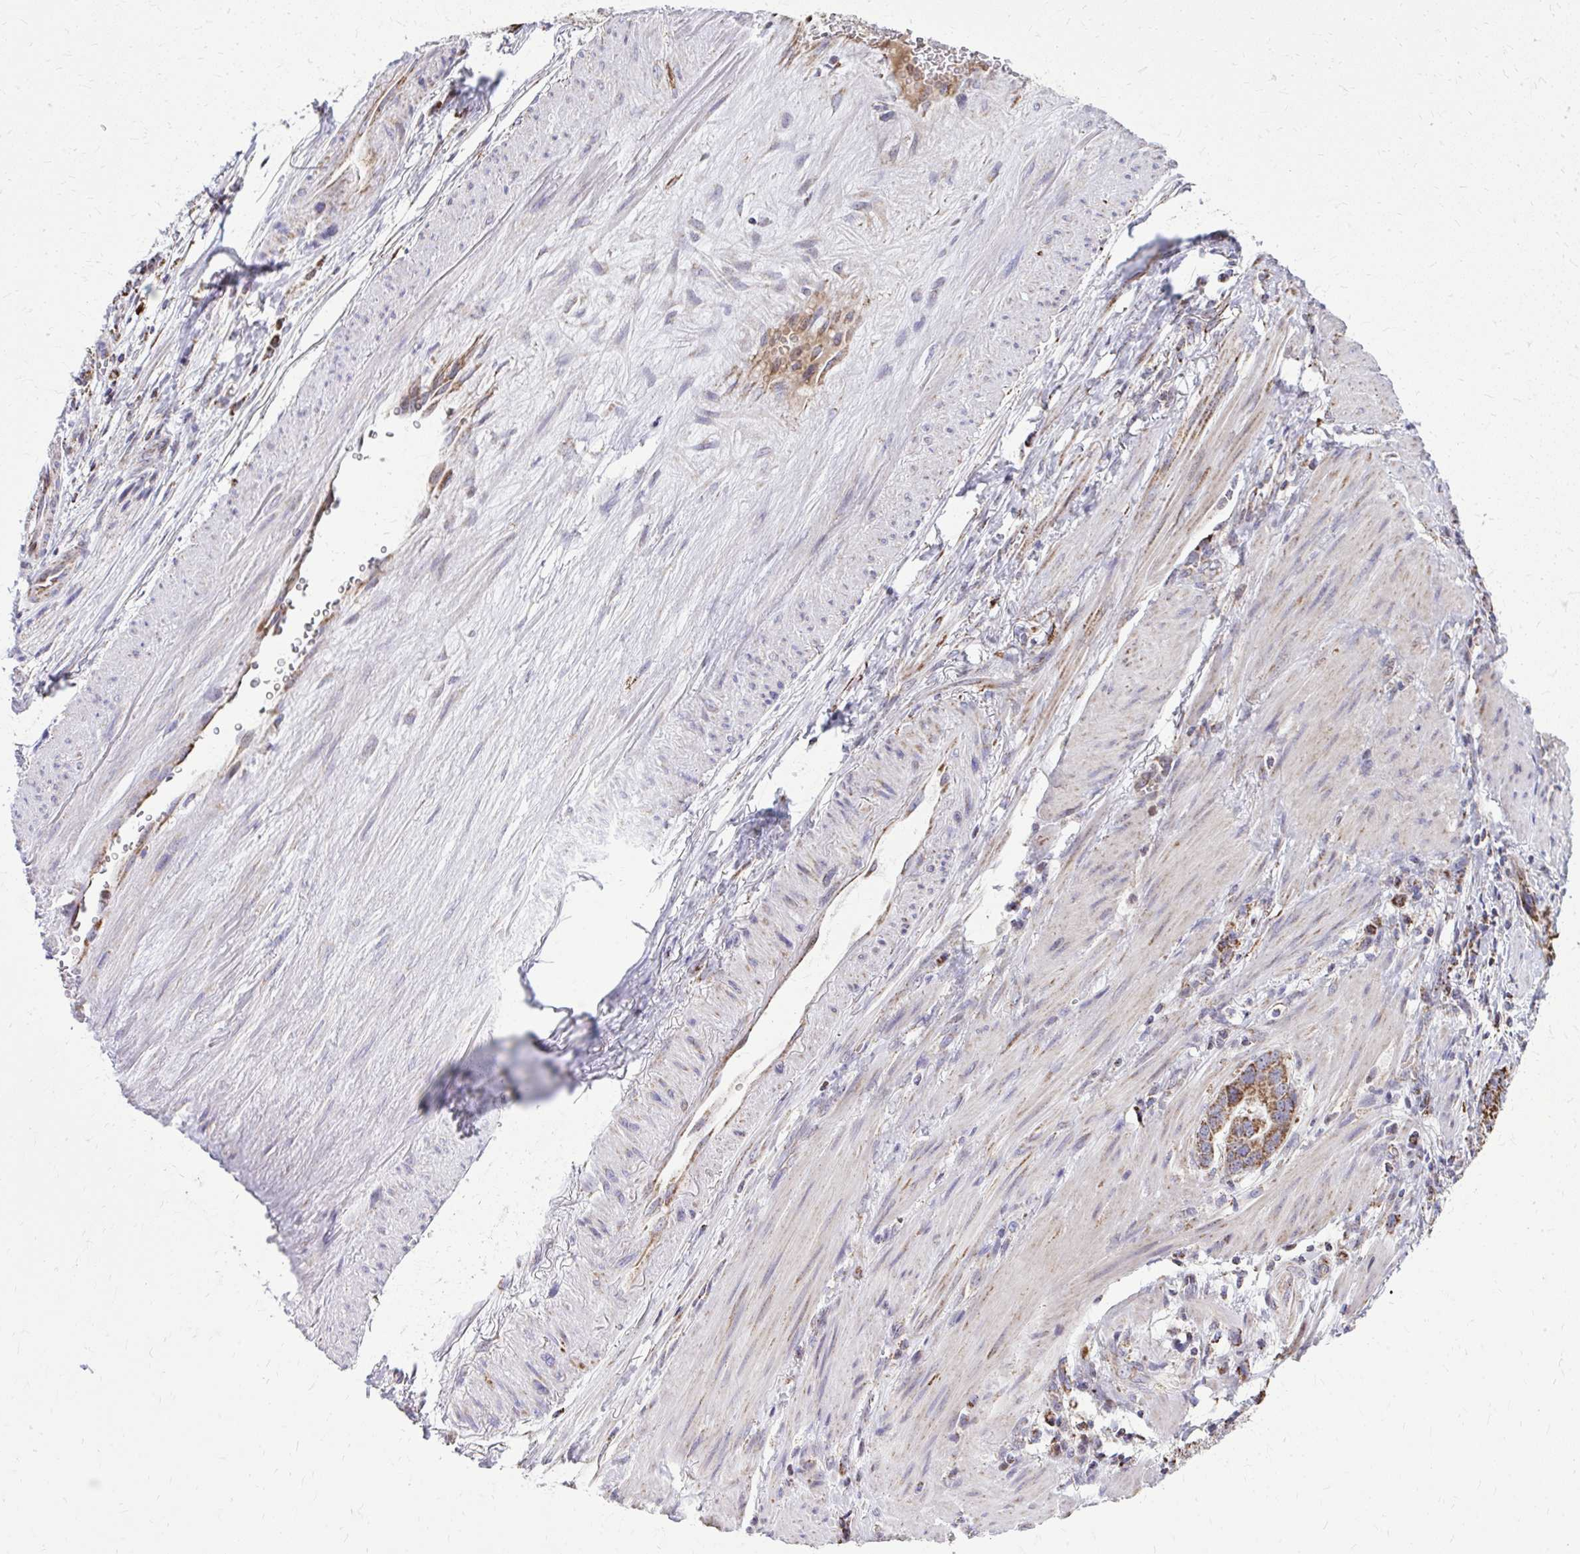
{"staining": {"intensity": "strong", "quantity": ">75%", "location": "cytoplasmic/membranous"}, "tissue": "stomach cancer", "cell_type": "Tumor cells", "image_type": "cancer", "snomed": [{"axis": "morphology", "description": "Adenocarcinoma, NOS"}, {"axis": "topography", "description": "Stomach, lower"}], "caption": "Adenocarcinoma (stomach) tissue exhibits strong cytoplasmic/membranous positivity in about >75% of tumor cells, visualized by immunohistochemistry. The staining was performed using DAB, with brown indicating positive protein expression. Nuclei are stained blue with hematoxylin.", "gene": "ZNF362", "patient": {"sex": "female", "age": 93}}